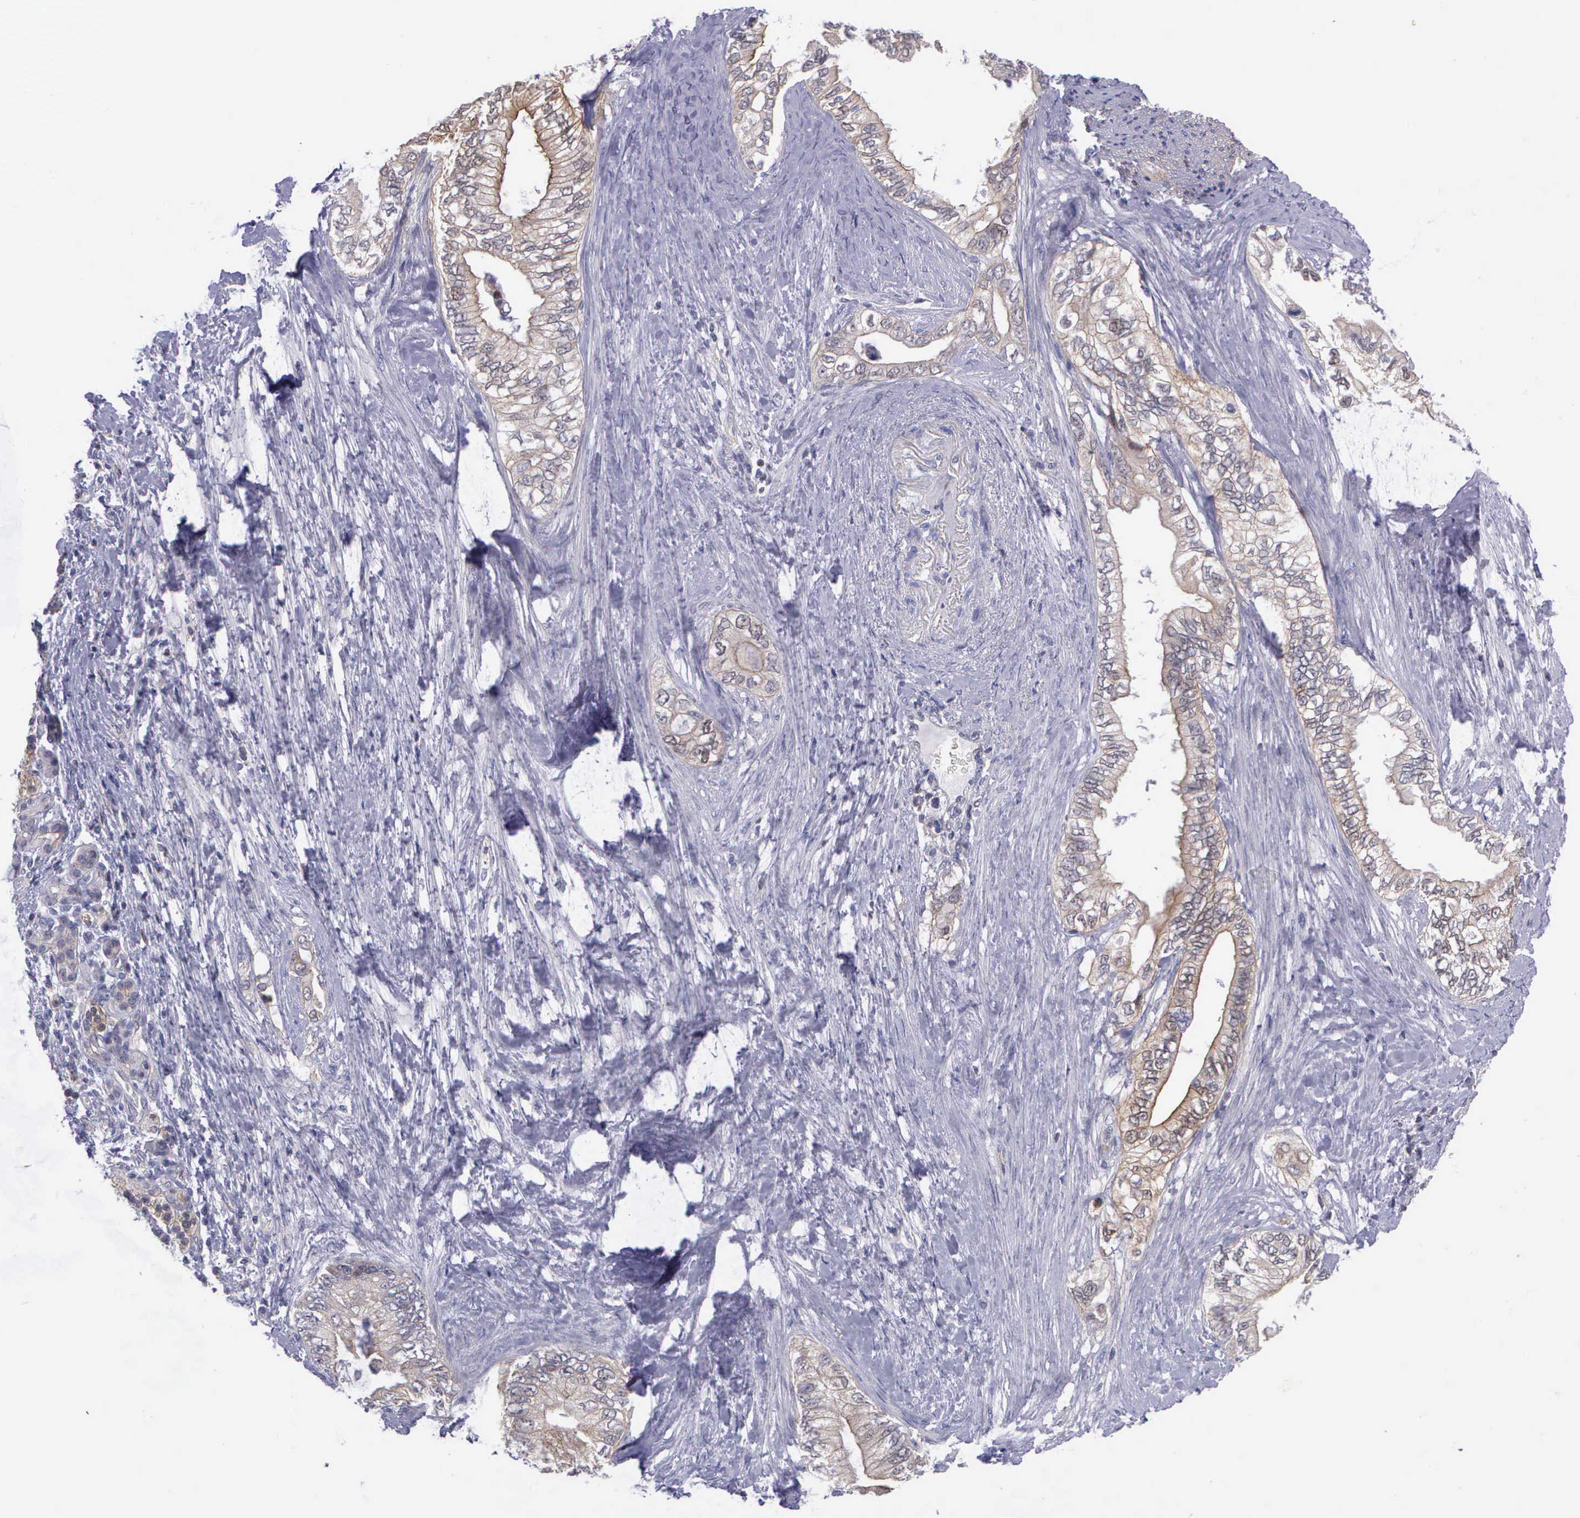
{"staining": {"intensity": "weak", "quantity": "25%-75%", "location": "cytoplasmic/membranous"}, "tissue": "pancreatic cancer", "cell_type": "Tumor cells", "image_type": "cancer", "snomed": [{"axis": "morphology", "description": "Adenocarcinoma, NOS"}, {"axis": "topography", "description": "Pancreas"}], "caption": "IHC of human pancreatic cancer exhibits low levels of weak cytoplasmic/membranous expression in about 25%-75% of tumor cells. Immunohistochemistry stains the protein in brown and the nuclei are stained blue.", "gene": "MICAL3", "patient": {"sex": "female", "age": 66}}